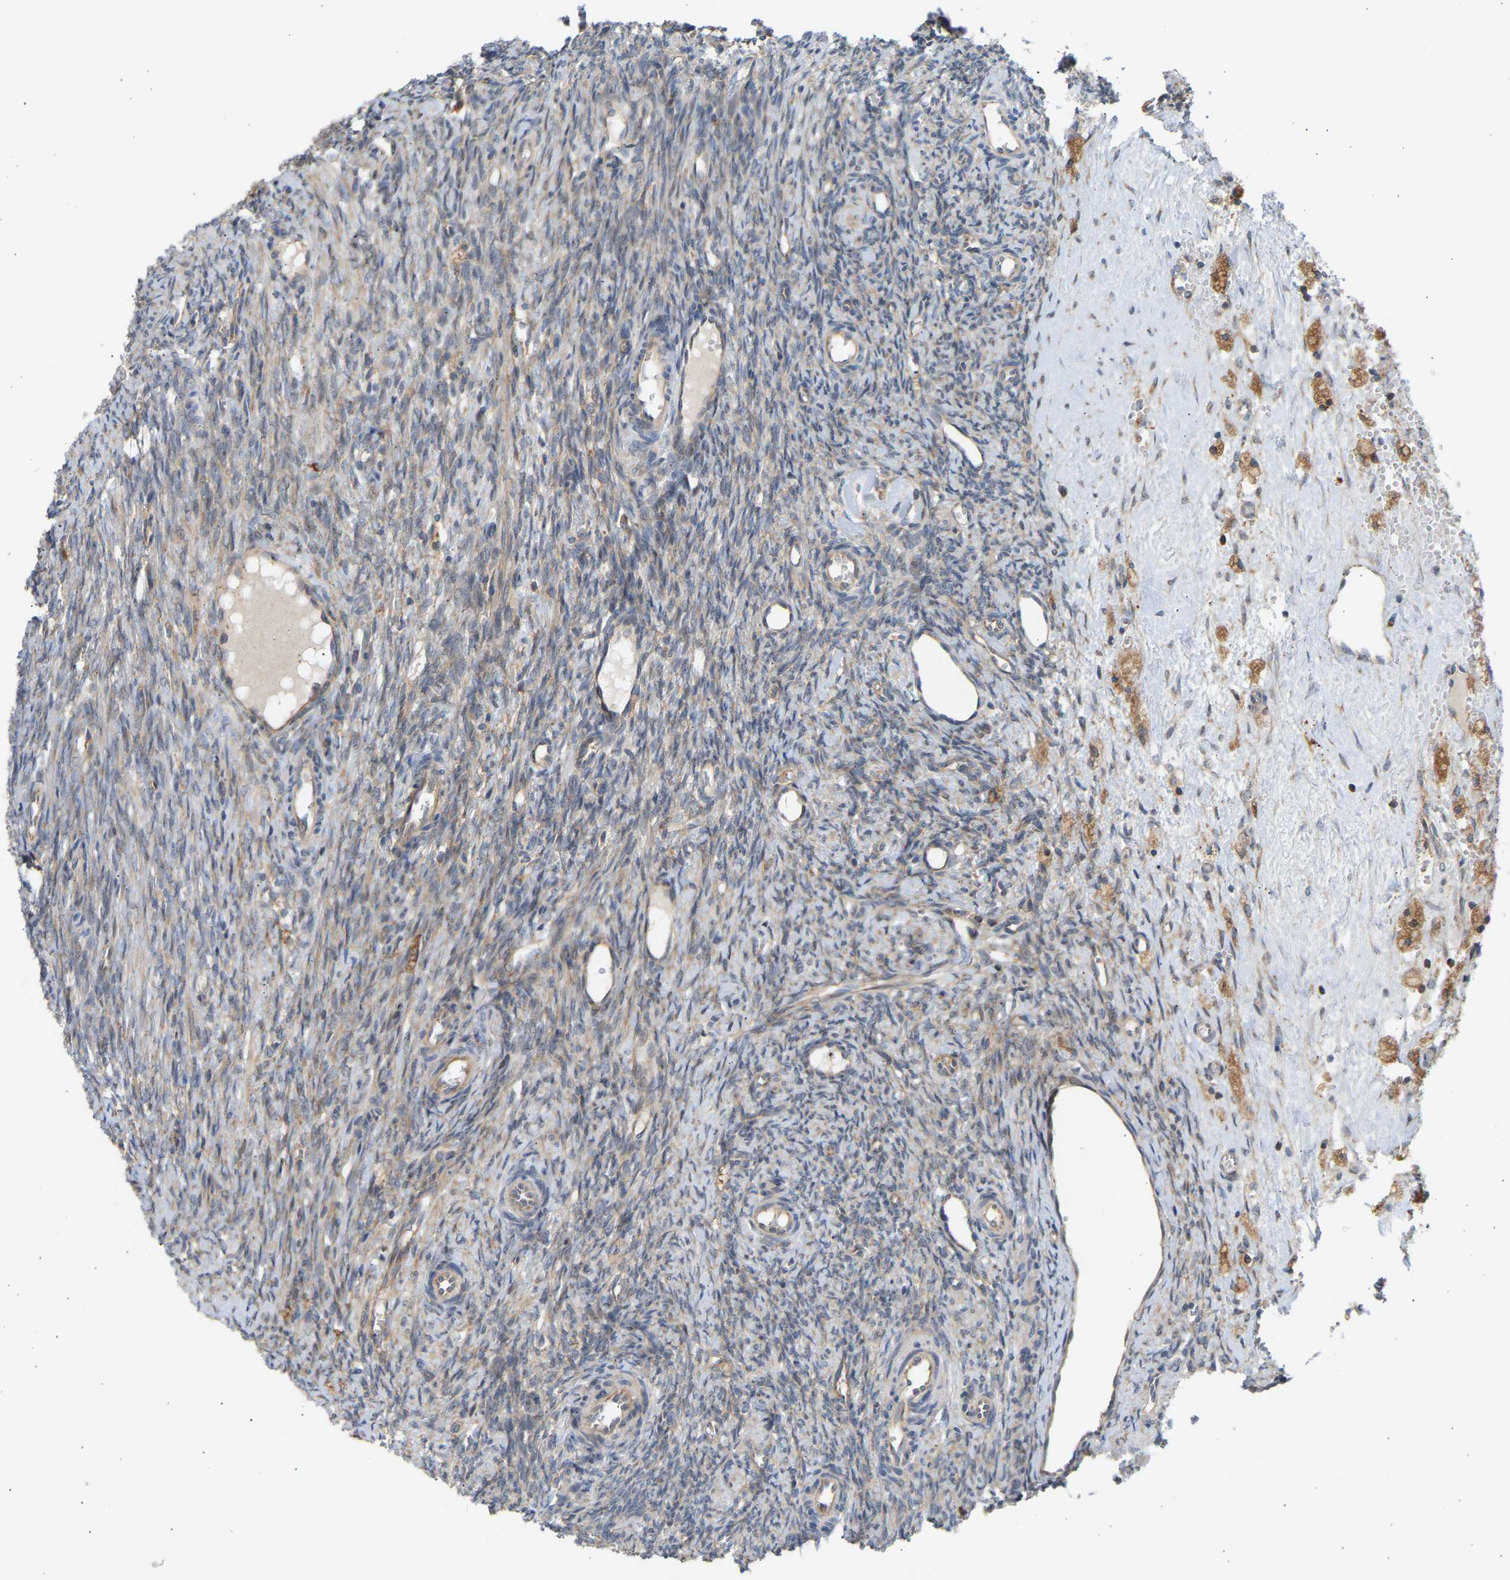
{"staining": {"intensity": "strong", "quantity": ">75%", "location": "cytoplasmic/membranous"}, "tissue": "ovary", "cell_type": "Follicle cells", "image_type": "normal", "snomed": [{"axis": "morphology", "description": "Normal tissue, NOS"}, {"axis": "topography", "description": "Ovary"}], "caption": "Normal ovary was stained to show a protein in brown. There is high levels of strong cytoplasmic/membranous positivity in approximately >75% of follicle cells. (brown staining indicates protein expression, while blue staining denotes nuclei).", "gene": "GCN1", "patient": {"sex": "female", "age": 41}}